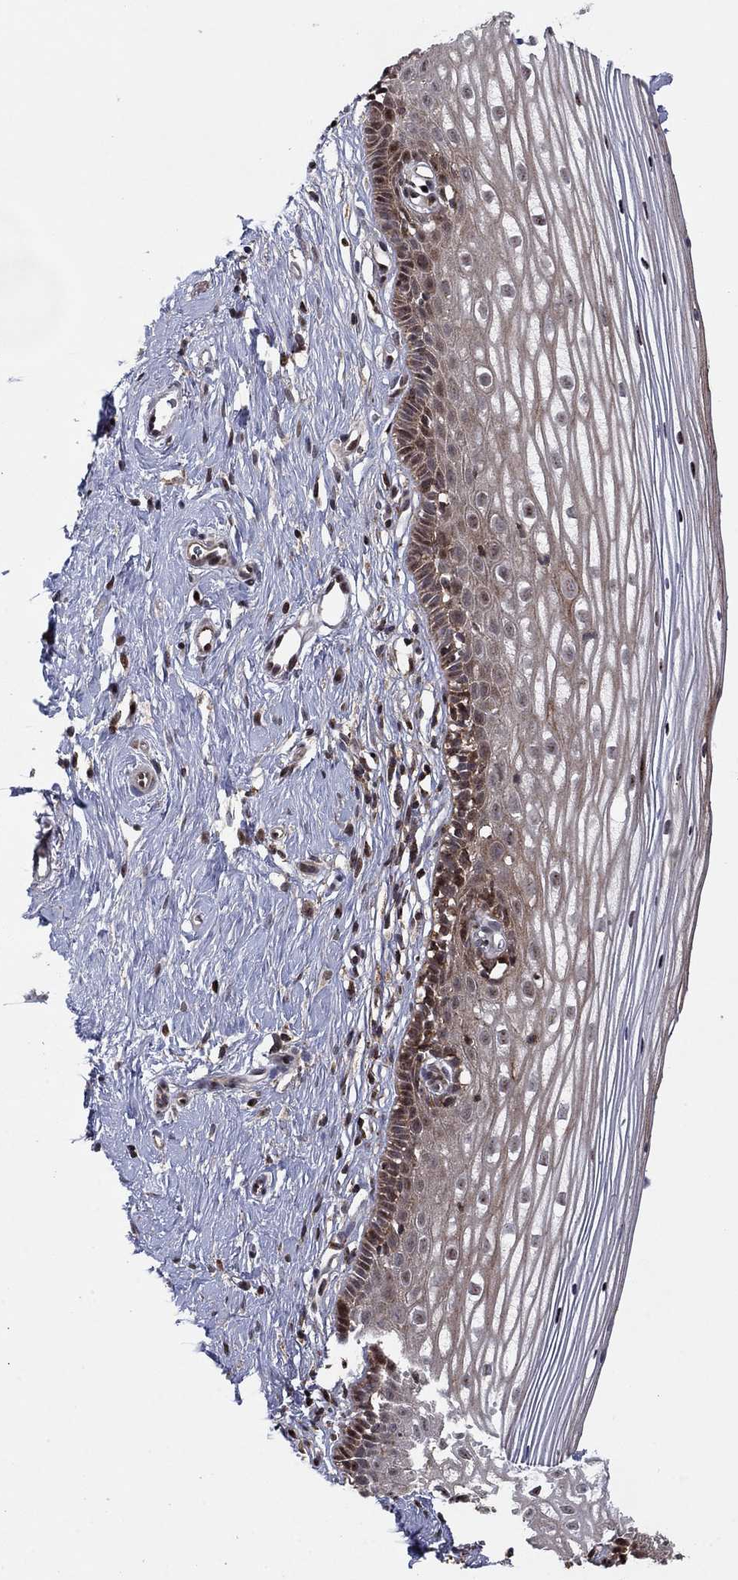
{"staining": {"intensity": "negative", "quantity": "none", "location": "none"}, "tissue": "cervix", "cell_type": "Glandular cells", "image_type": "normal", "snomed": [{"axis": "morphology", "description": "Normal tissue, NOS"}, {"axis": "topography", "description": "Cervix"}], "caption": "IHC micrograph of unremarkable cervix stained for a protein (brown), which shows no staining in glandular cells.", "gene": "LPCAT4", "patient": {"sex": "female", "age": 40}}